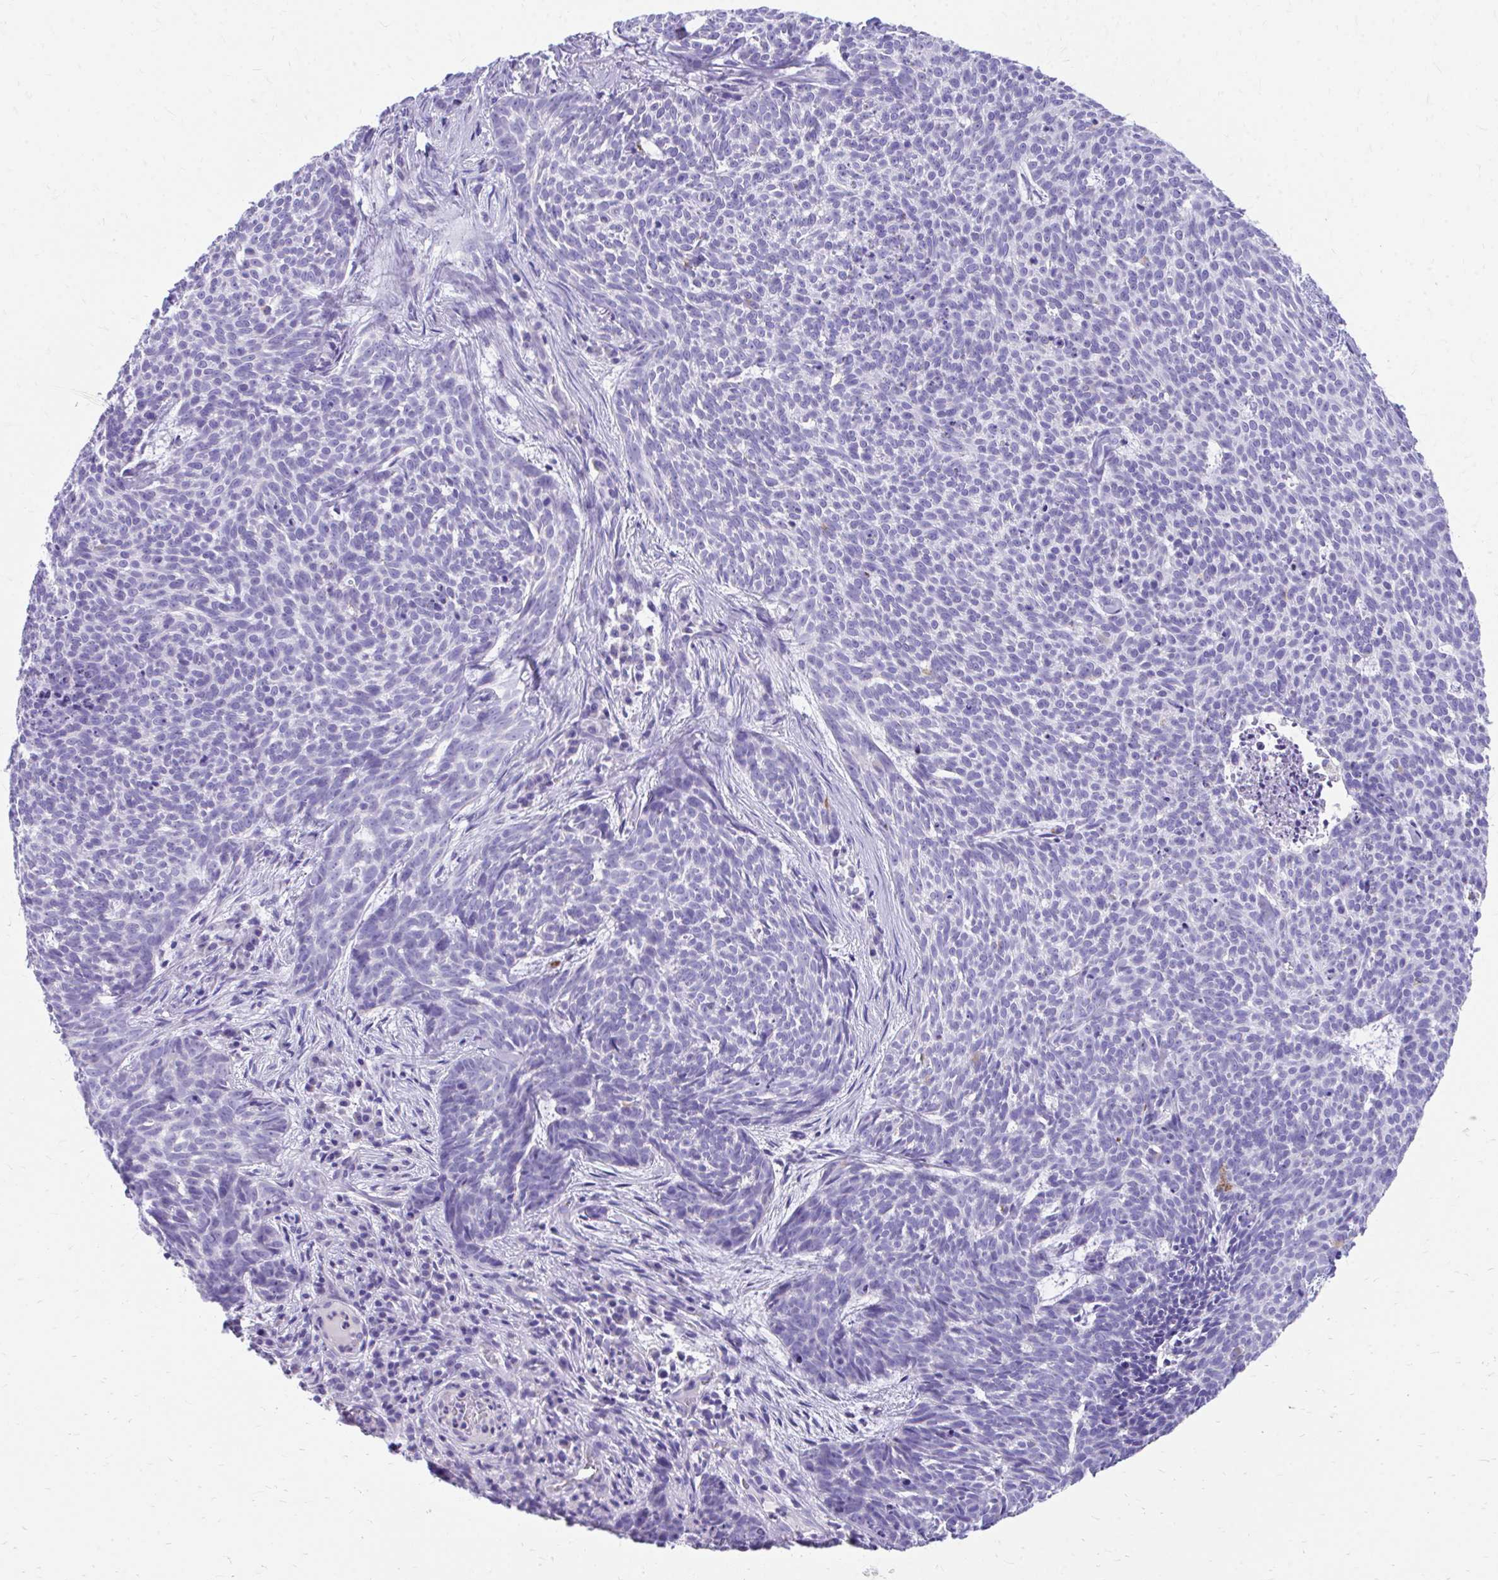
{"staining": {"intensity": "negative", "quantity": "none", "location": "none"}, "tissue": "skin cancer", "cell_type": "Tumor cells", "image_type": "cancer", "snomed": [{"axis": "morphology", "description": "Basal cell carcinoma"}, {"axis": "topography", "description": "Skin"}], "caption": "Skin cancer stained for a protein using IHC displays no staining tumor cells.", "gene": "KRIT1", "patient": {"sex": "female", "age": 93}}